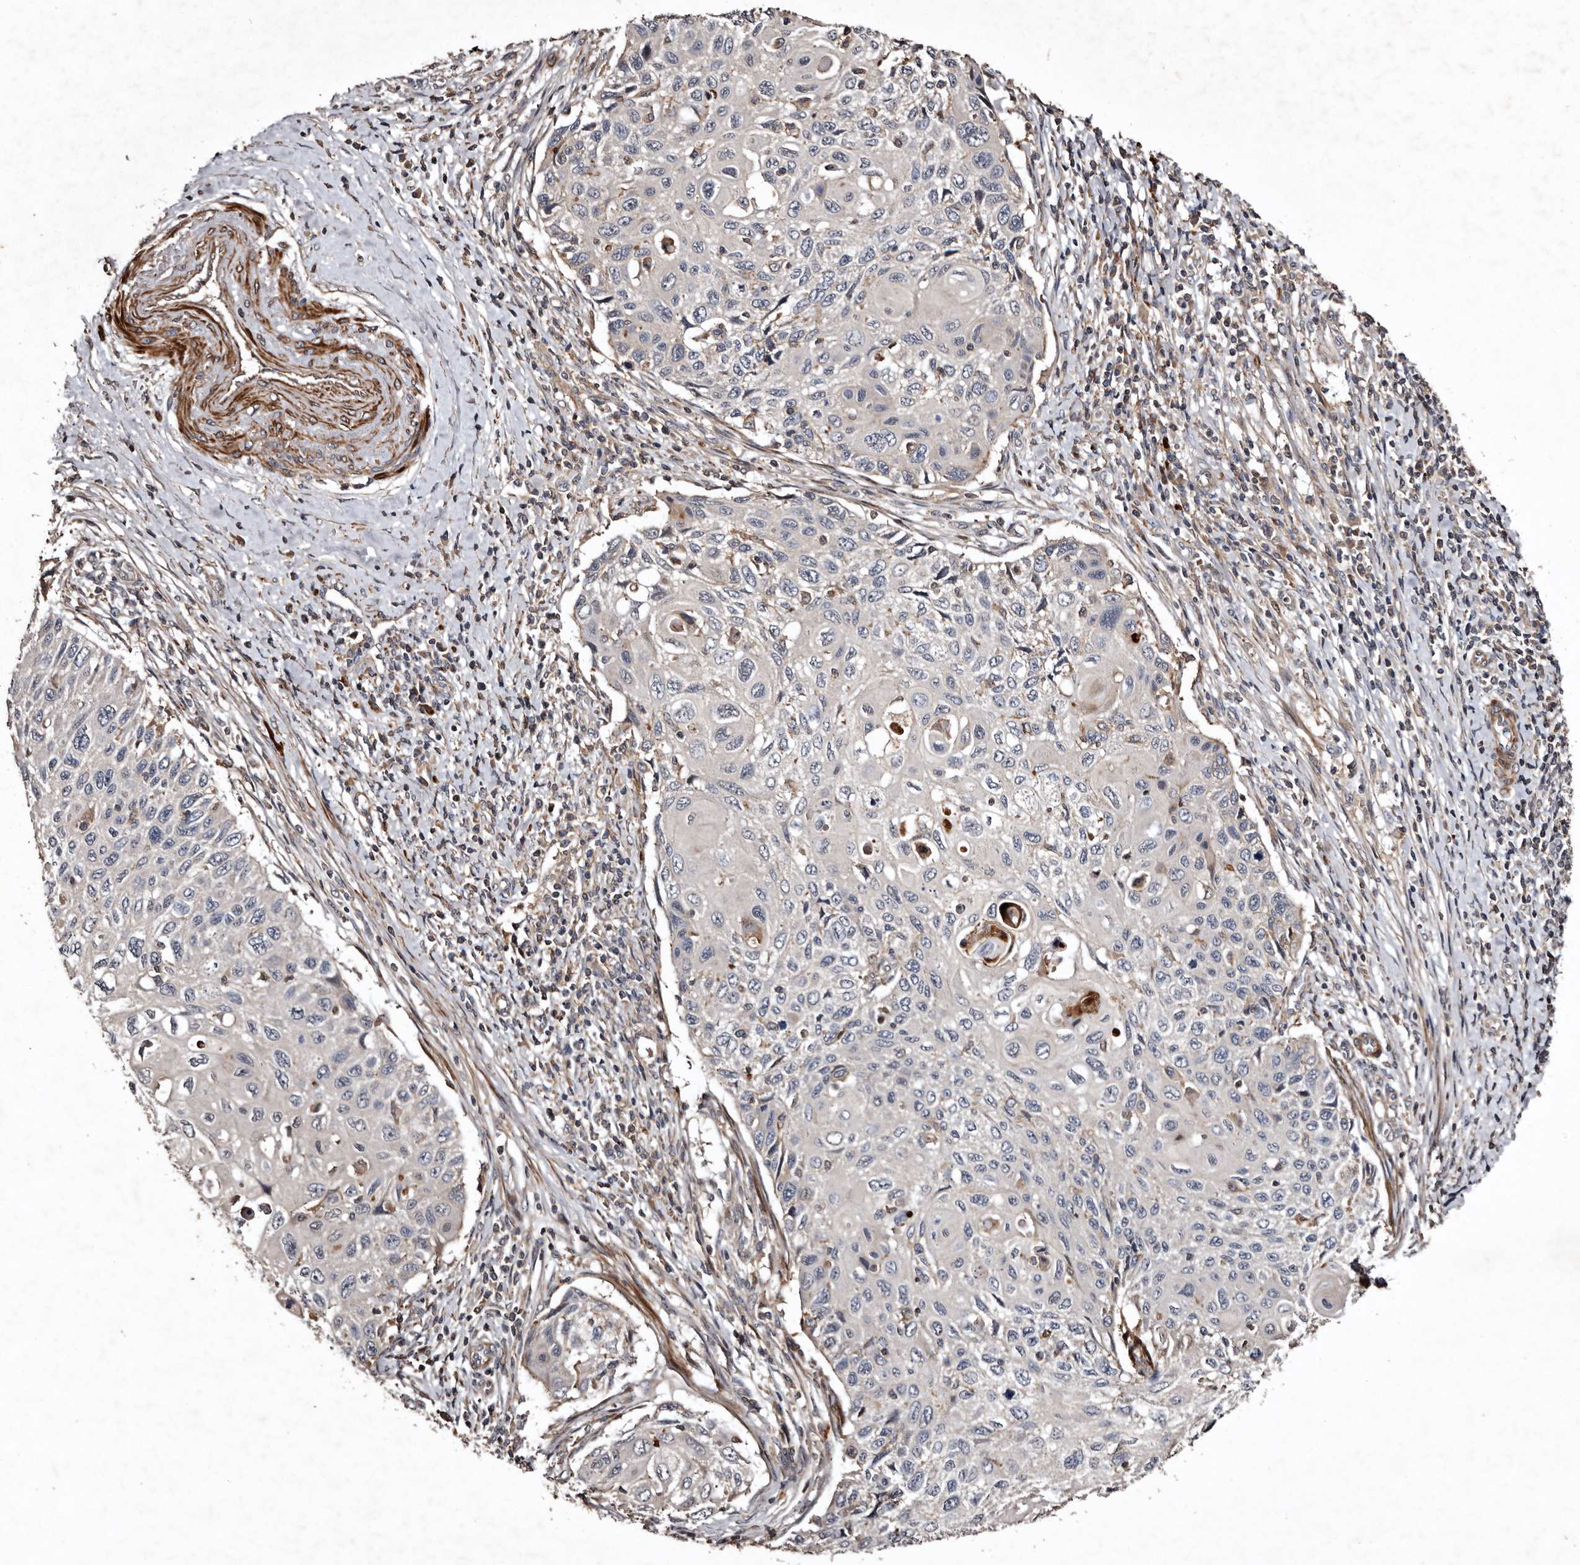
{"staining": {"intensity": "negative", "quantity": "none", "location": "none"}, "tissue": "cervical cancer", "cell_type": "Tumor cells", "image_type": "cancer", "snomed": [{"axis": "morphology", "description": "Squamous cell carcinoma, NOS"}, {"axis": "topography", "description": "Cervix"}], "caption": "There is no significant expression in tumor cells of cervical cancer.", "gene": "PRKD3", "patient": {"sex": "female", "age": 70}}